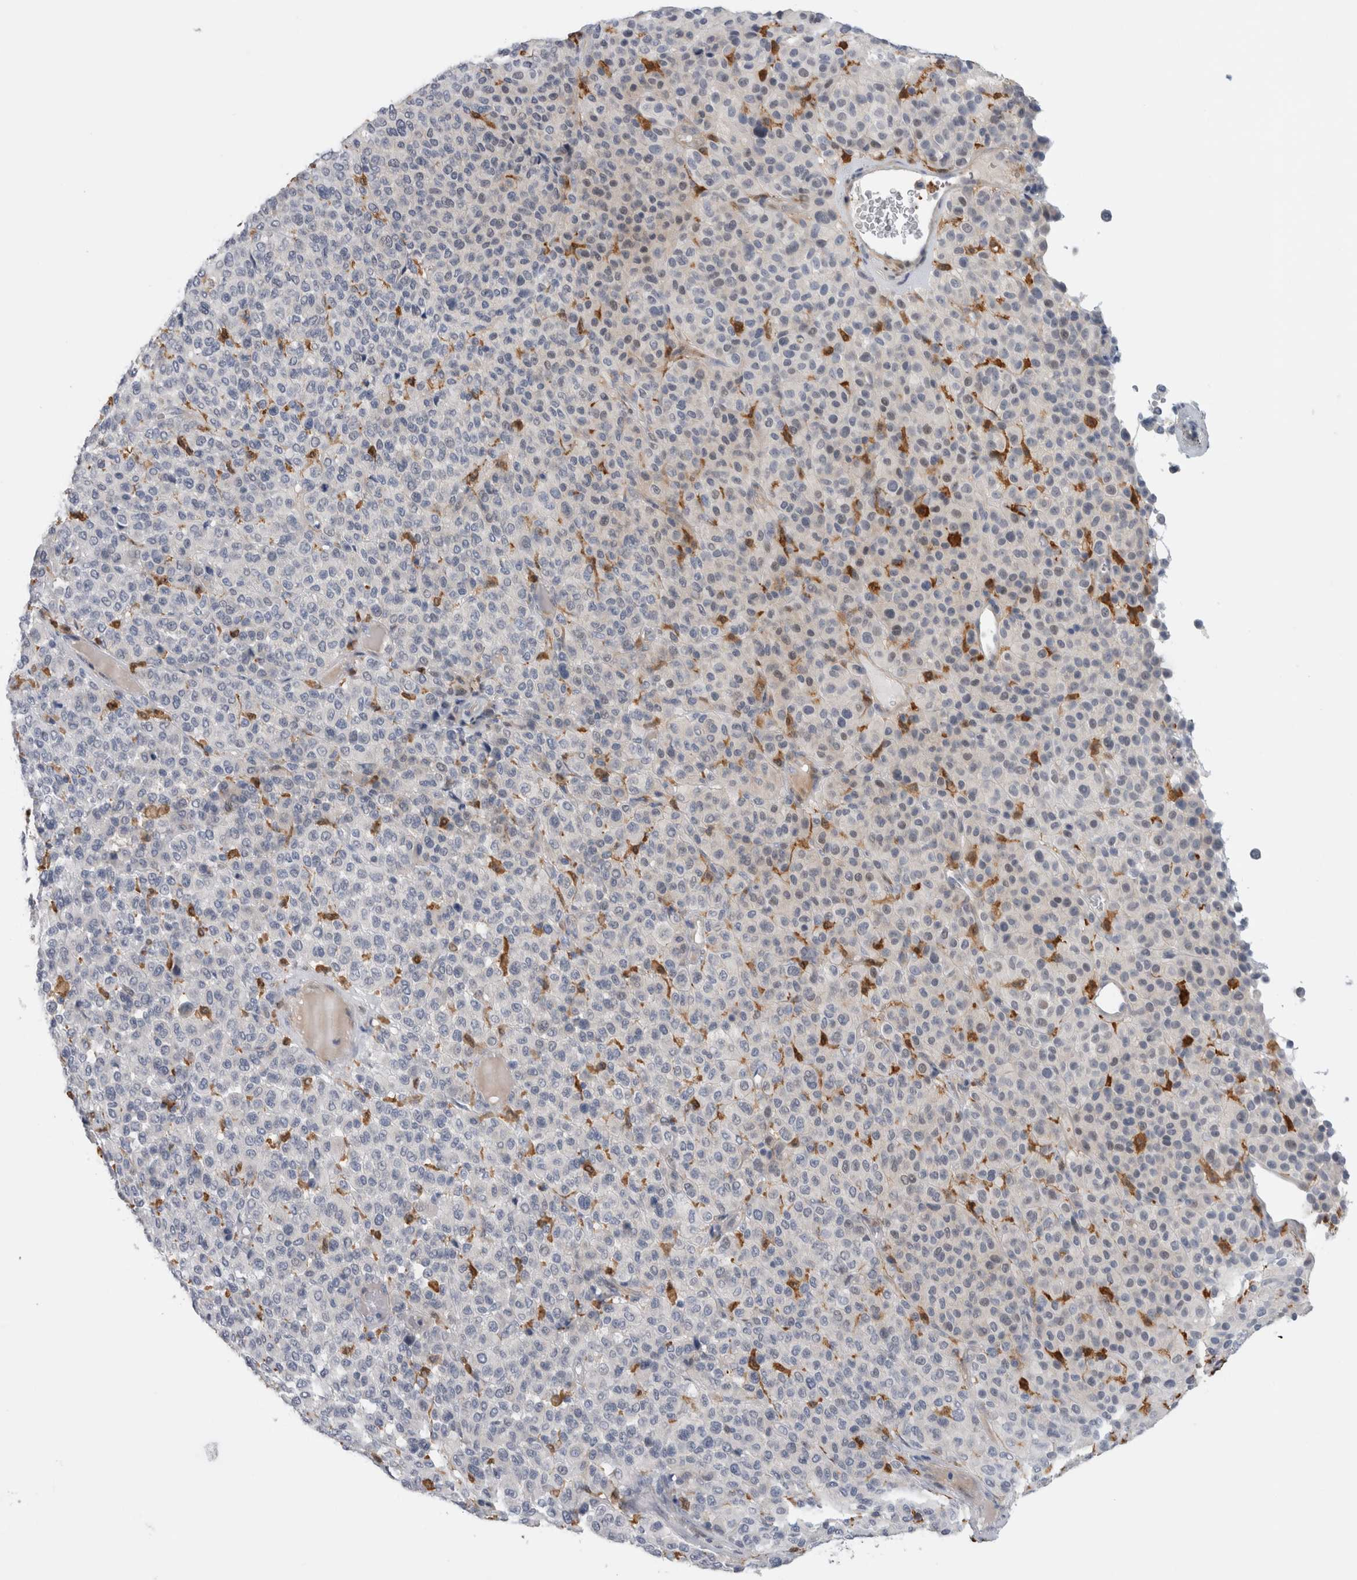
{"staining": {"intensity": "negative", "quantity": "none", "location": "none"}, "tissue": "melanoma", "cell_type": "Tumor cells", "image_type": "cancer", "snomed": [{"axis": "morphology", "description": "Malignant melanoma, Metastatic site"}, {"axis": "topography", "description": "Pancreas"}], "caption": "Melanoma was stained to show a protein in brown. There is no significant staining in tumor cells.", "gene": "SLC20A2", "patient": {"sex": "female", "age": 30}}